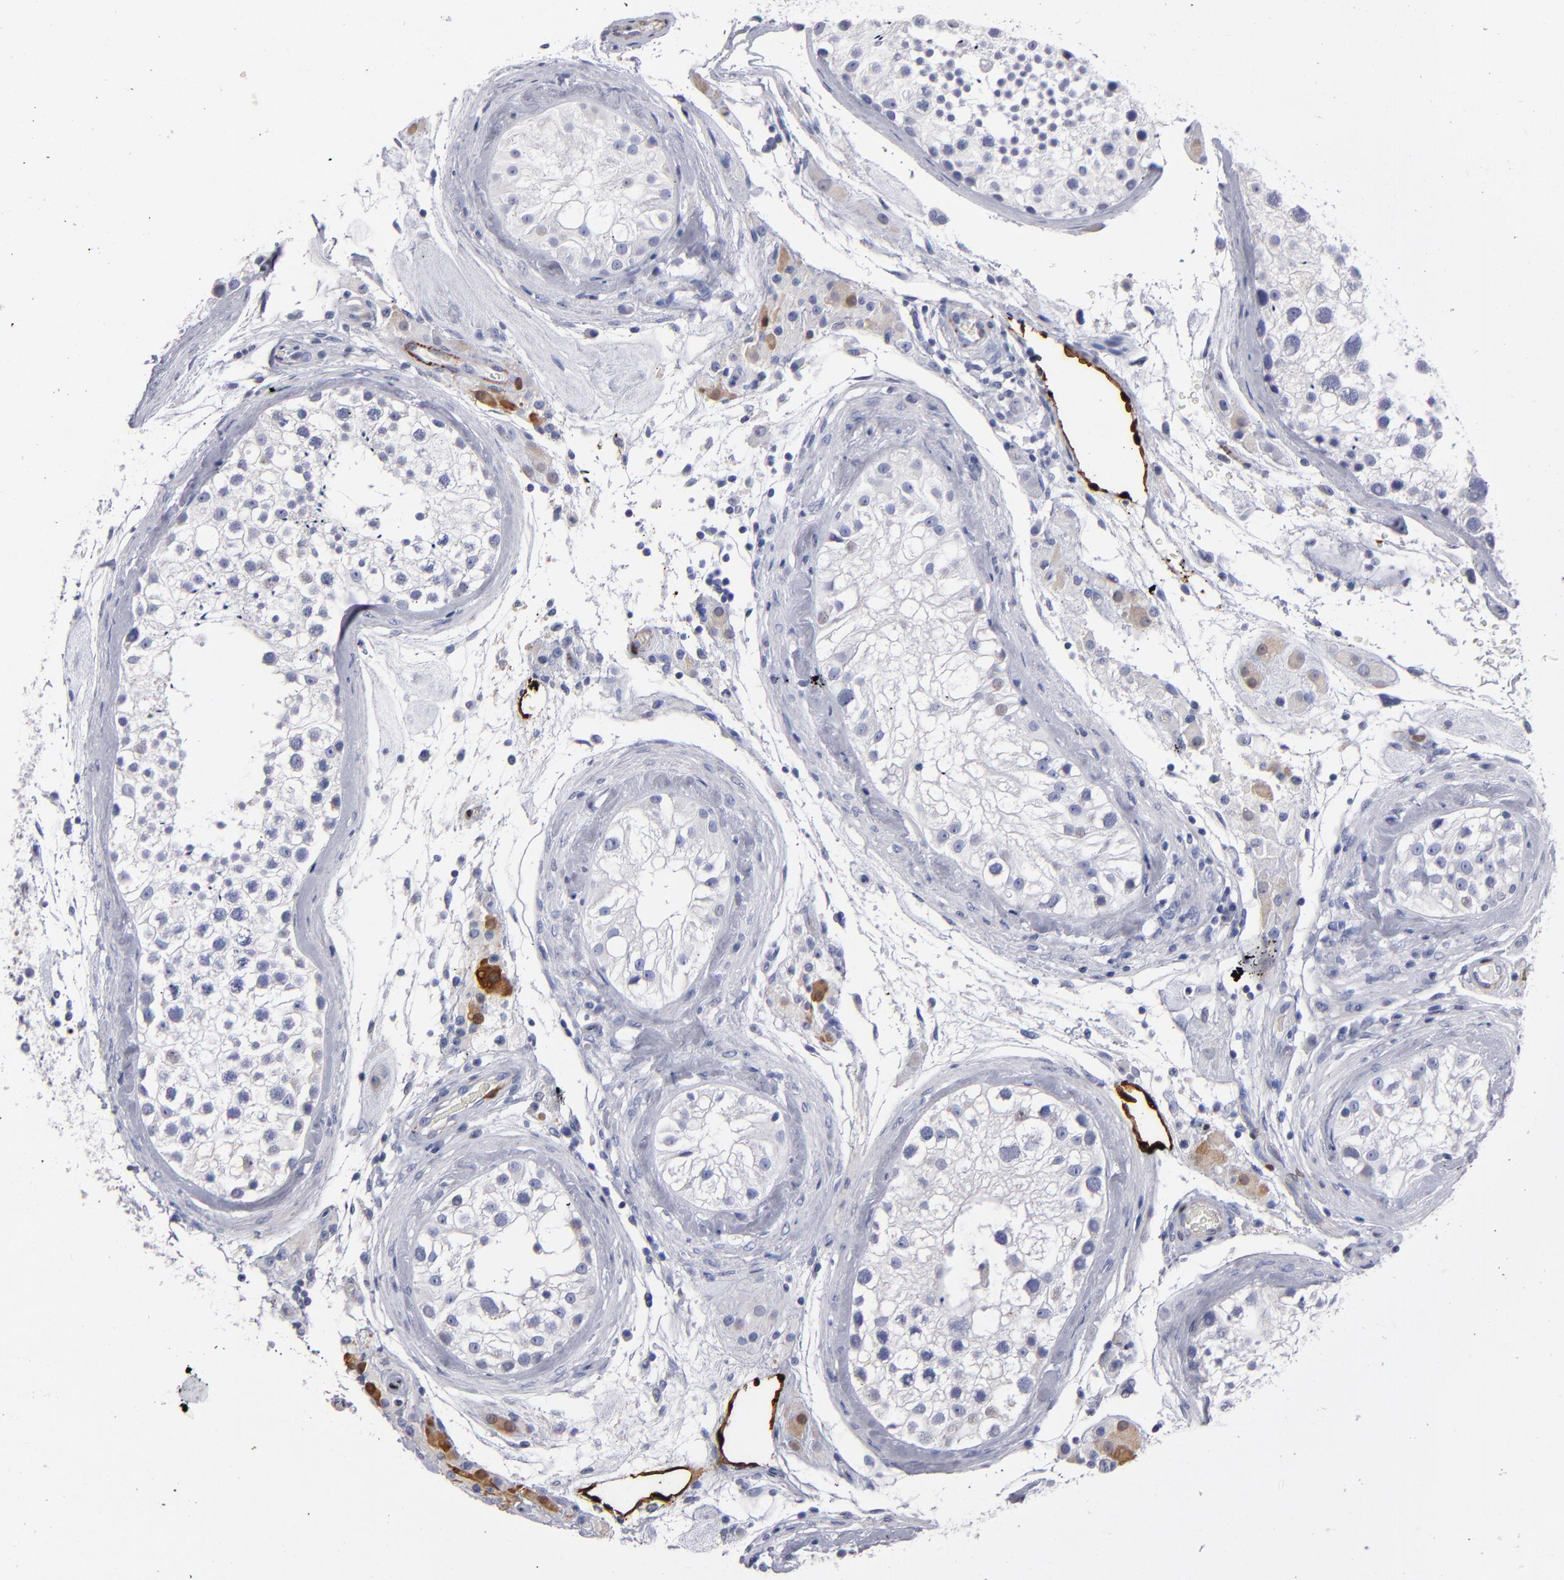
{"staining": {"intensity": "negative", "quantity": "none", "location": "none"}, "tissue": "testis", "cell_type": "Cells in seminiferous ducts", "image_type": "normal", "snomed": [{"axis": "morphology", "description": "Normal tissue, NOS"}, {"axis": "topography", "description": "Testis"}], "caption": "Immunohistochemistry histopathology image of unremarkable testis: human testis stained with DAB demonstrates no significant protein positivity in cells in seminiferous ducts.", "gene": "FABP4", "patient": {"sex": "male", "age": 46}}